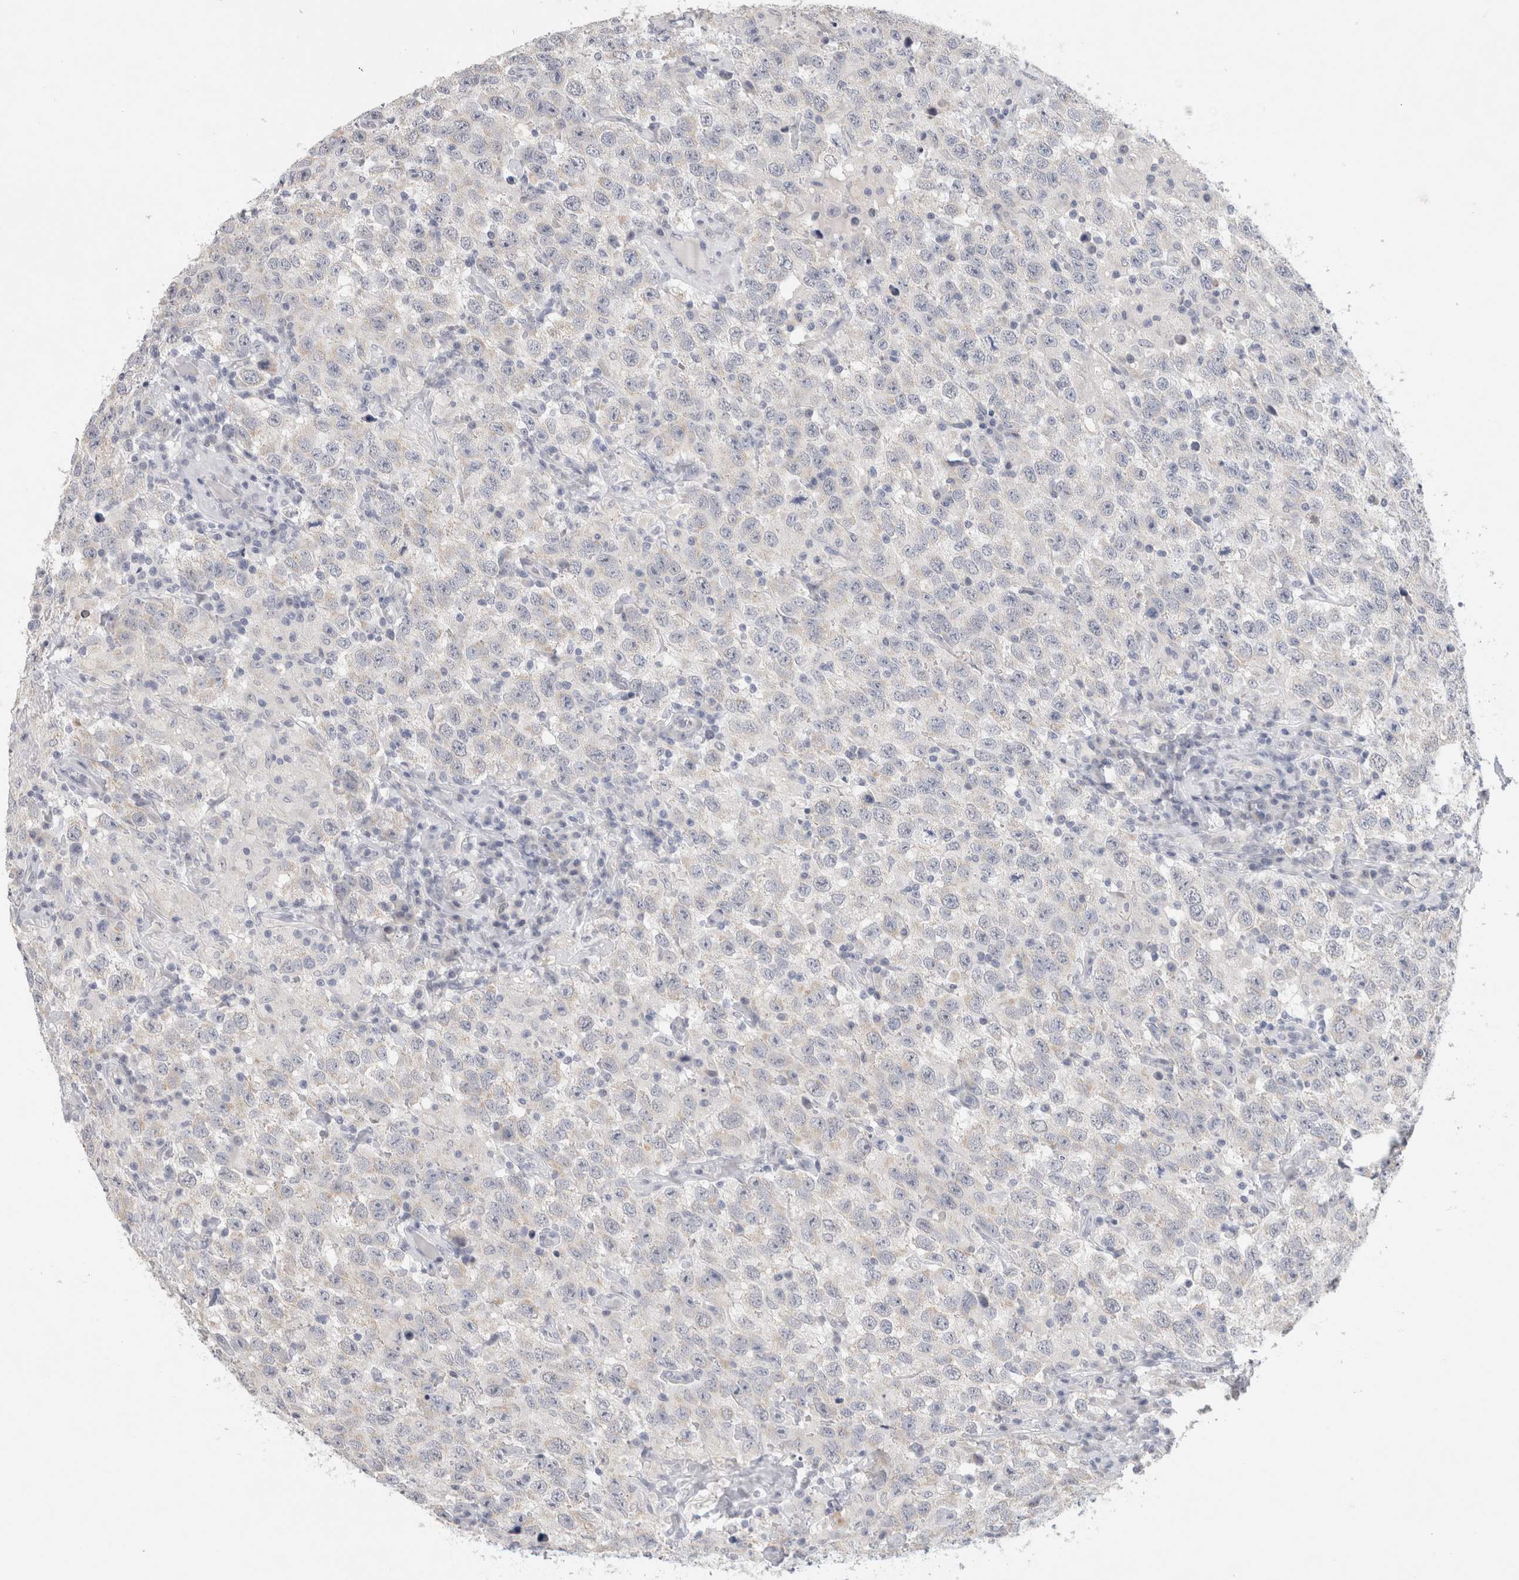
{"staining": {"intensity": "negative", "quantity": "none", "location": "none"}, "tissue": "testis cancer", "cell_type": "Tumor cells", "image_type": "cancer", "snomed": [{"axis": "morphology", "description": "Seminoma, NOS"}, {"axis": "topography", "description": "Testis"}], "caption": "Immunohistochemistry (IHC) micrograph of neoplastic tissue: testis cancer stained with DAB (3,3'-diaminobenzidine) exhibits no significant protein expression in tumor cells.", "gene": "TONSL", "patient": {"sex": "male", "age": 41}}